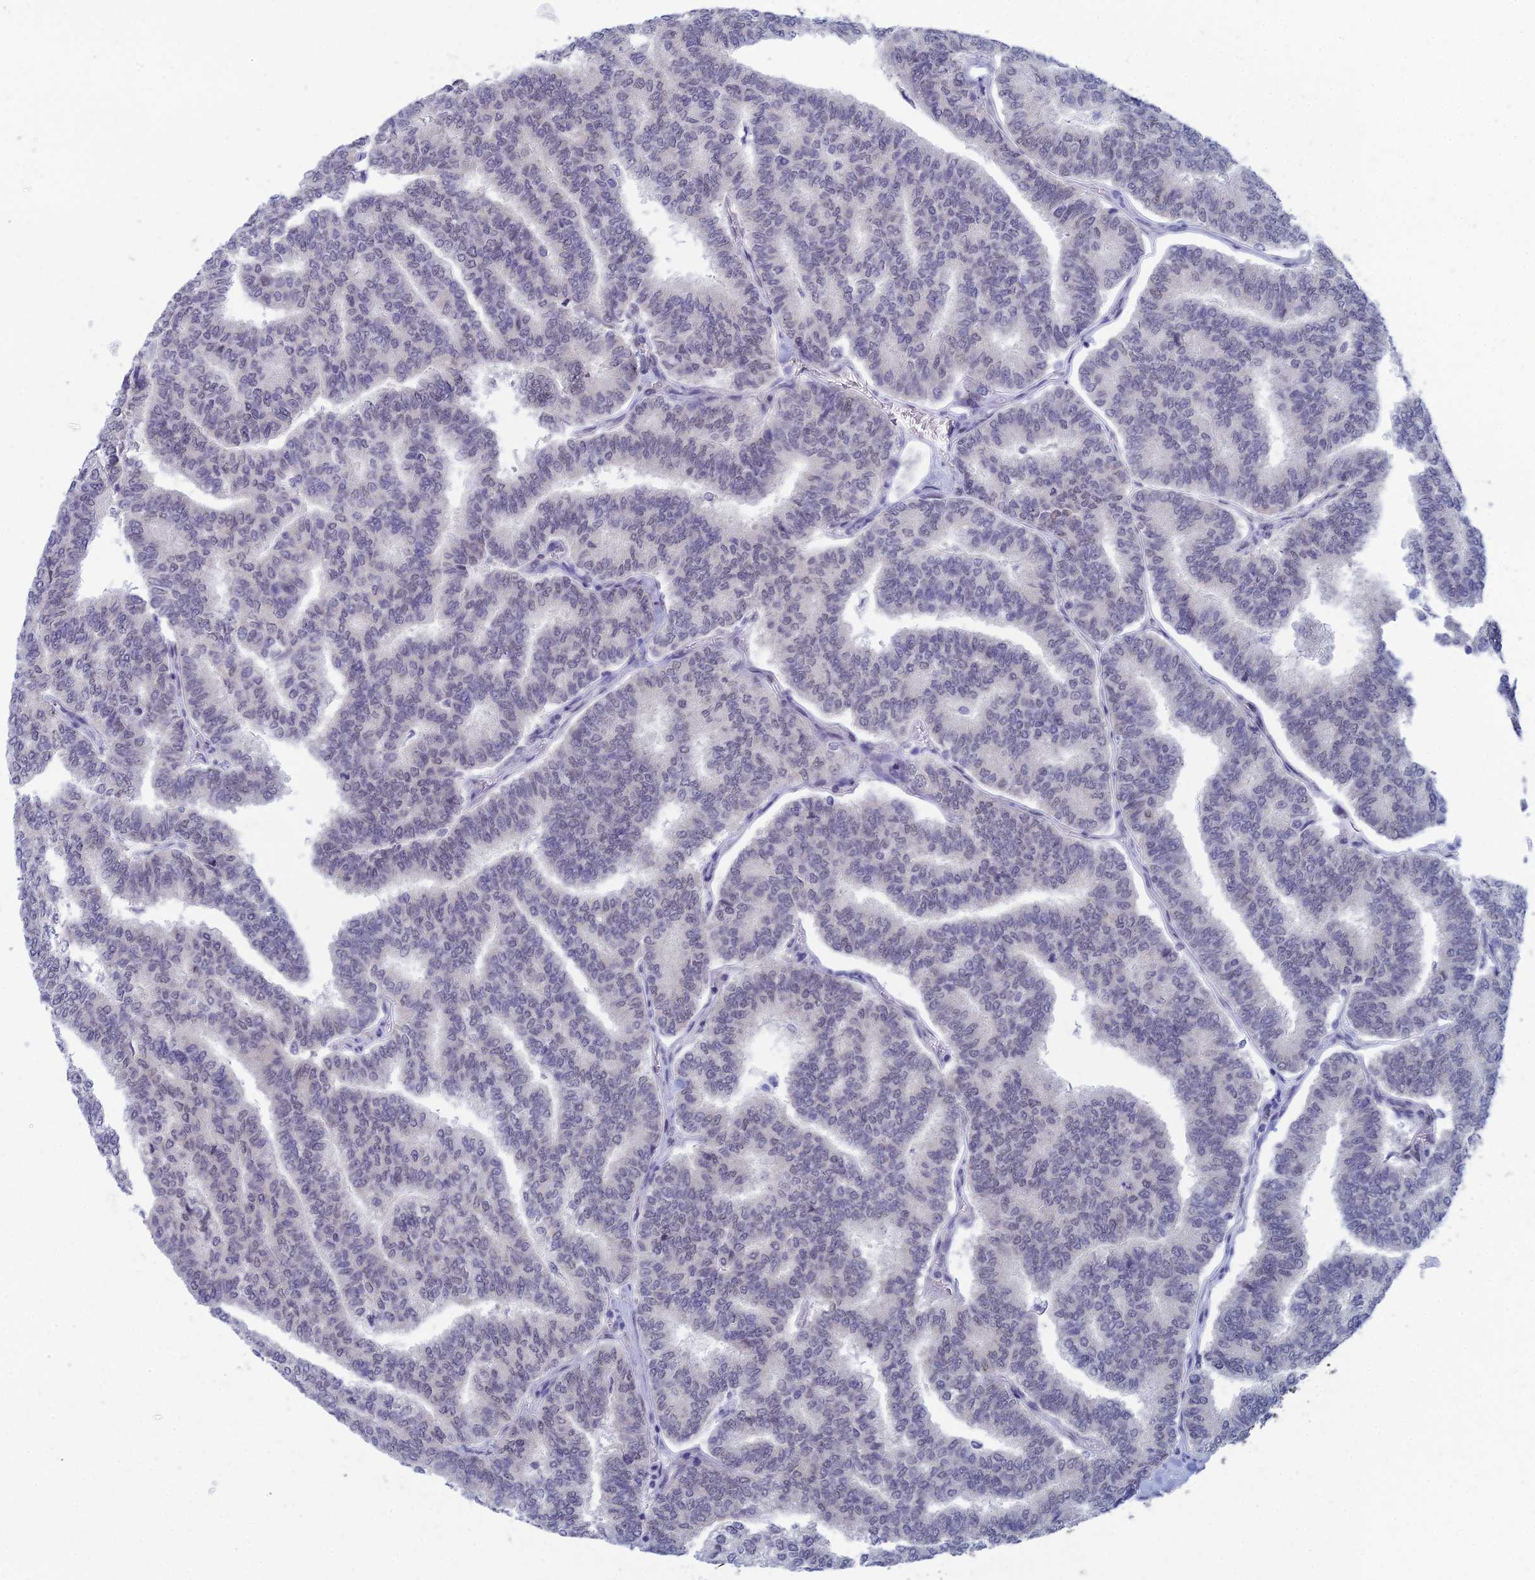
{"staining": {"intensity": "negative", "quantity": "none", "location": "none"}, "tissue": "thyroid cancer", "cell_type": "Tumor cells", "image_type": "cancer", "snomed": [{"axis": "morphology", "description": "Papillary adenocarcinoma, NOS"}, {"axis": "topography", "description": "Thyroid gland"}], "caption": "High magnification brightfield microscopy of thyroid cancer stained with DAB (3,3'-diaminobenzidine) (brown) and counterstained with hematoxylin (blue): tumor cells show no significant staining.", "gene": "NABP2", "patient": {"sex": "female", "age": 35}}